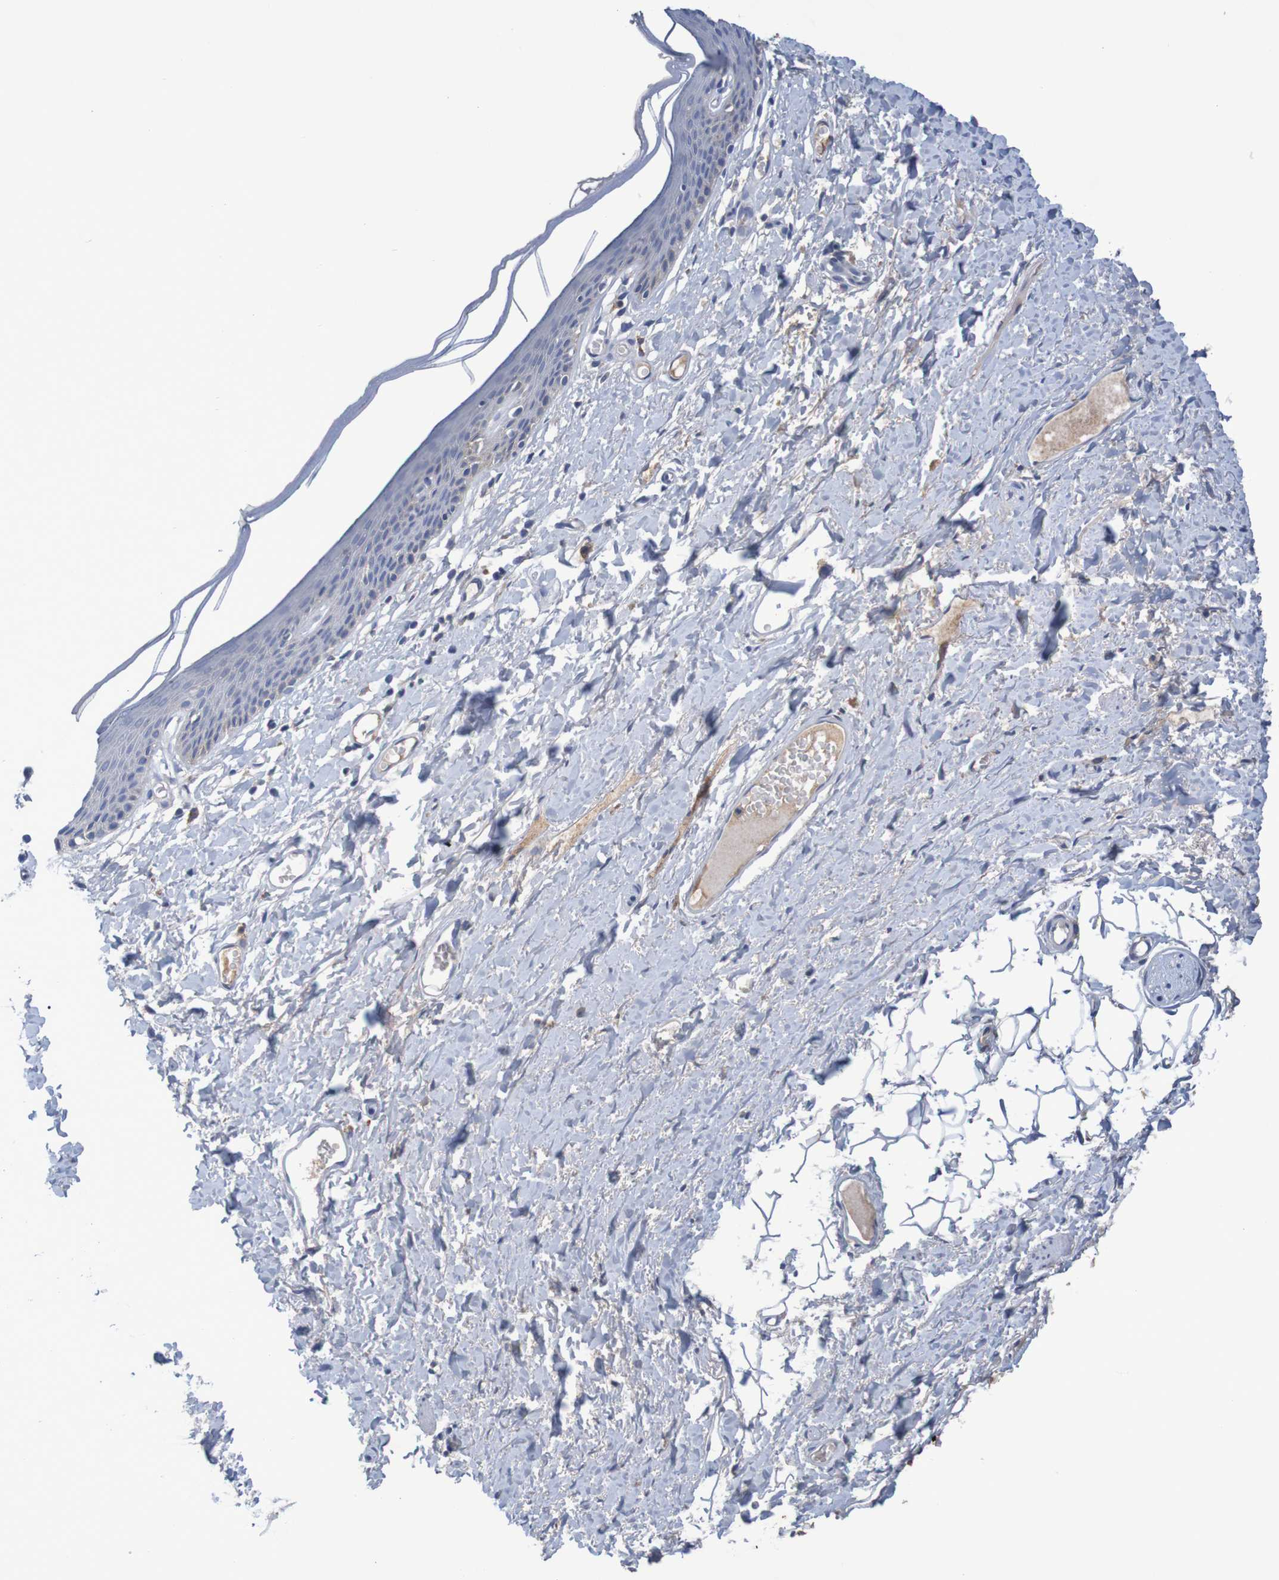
{"staining": {"intensity": "weak", "quantity": "<25%", "location": "cytoplasmic/membranous"}, "tissue": "skin", "cell_type": "Epidermal cells", "image_type": "normal", "snomed": [{"axis": "morphology", "description": "Normal tissue, NOS"}, {"axis": "topography", "description": "Vulva"}], "caption": "Epidermal cells are negative for protein expression in normal human skin. Nuclei are stained in blue.", "gene": "LTA", "patient": {"sex": "female", "age": 54}}